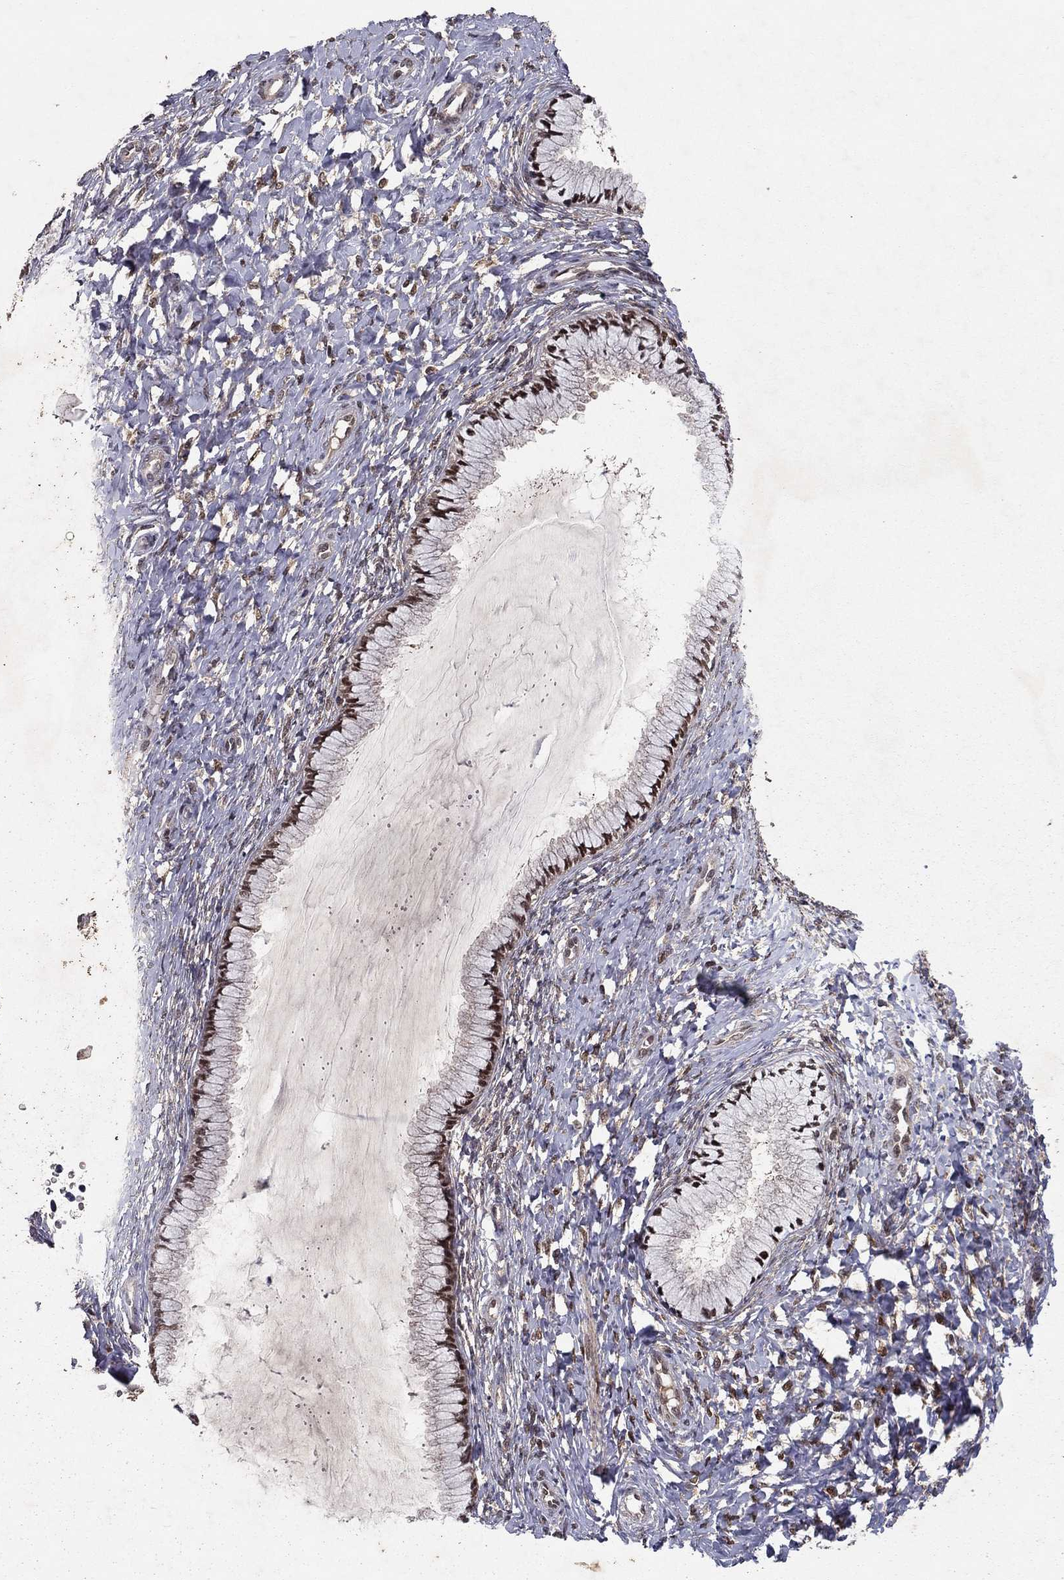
{"staining": {"intensity": "moderate", "quantity": ">75%", "location": "nuclear"}, "tissue": "cervix", "cell_type": "Glandular cells", "image_type": "normal", "snomed": [{"axis": "morphology", "description": "Normal tissue, NOS"}, {"axis": "topography", "description": "Cervix"}], "caption": "Immunohistochemical staining of unremarkable cervix displays >75% levels of moderate nuclear protein positivity in about >75% of glandular cells.", "gene": "CRTC1", "patient": {"sex": "female", "age": 37}}